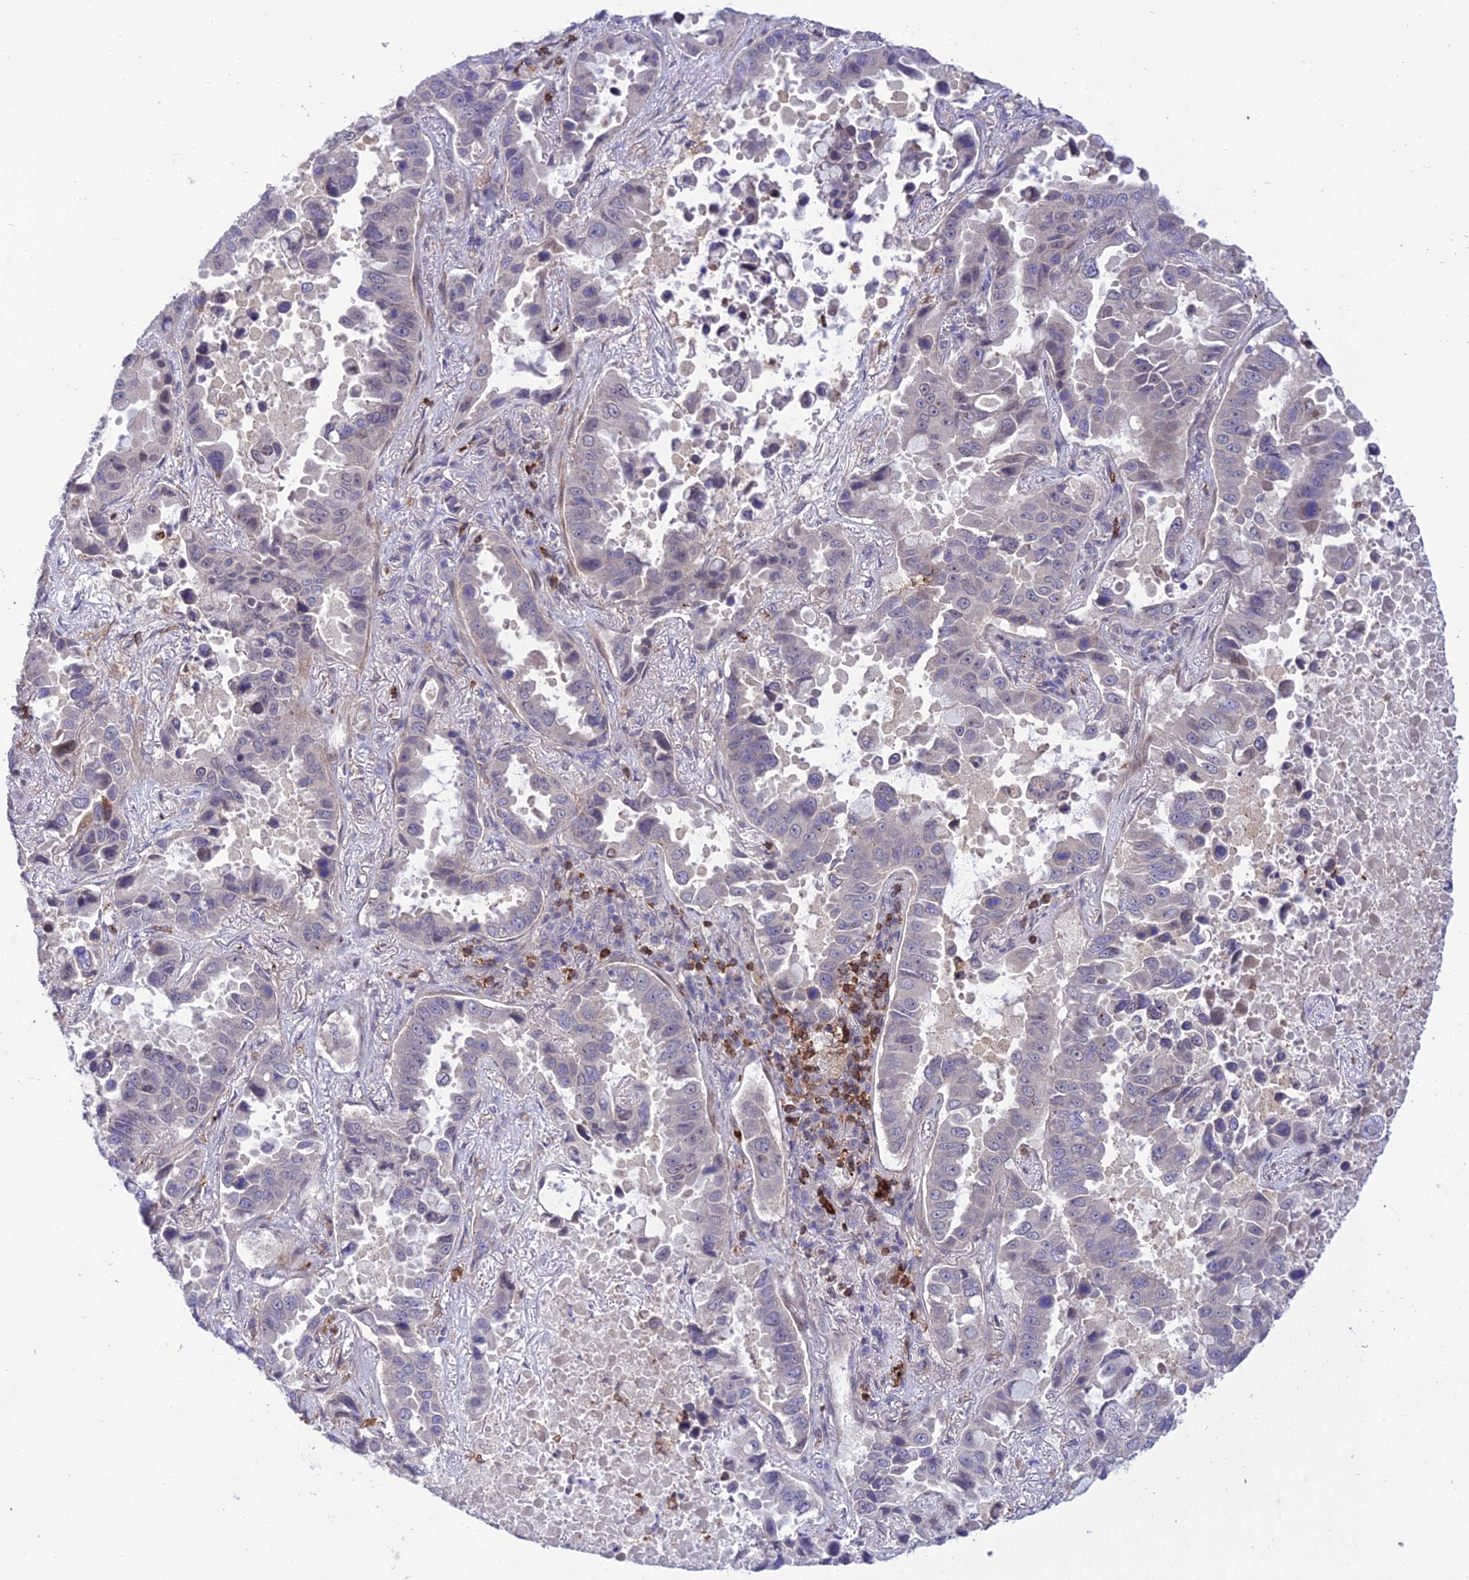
{"staining": {"intensity": "negative", "quantity": "none", "location": "none"}, "tissue": "lung cancer", "cell_type": "Tumor cells", "image_type": "cancer", "snomed": [{"axis": "morphology", "description": "Adenocarcinoma, NOS"}, {"axis": "topography", "description": "Lung"}], "caption": "Photomicrograph shows no protein staining in tumor cells of adenocarcinoma (lung) tissue.", "gene": "FAM76A", "patient": {"sex": "male", "age": 64}}